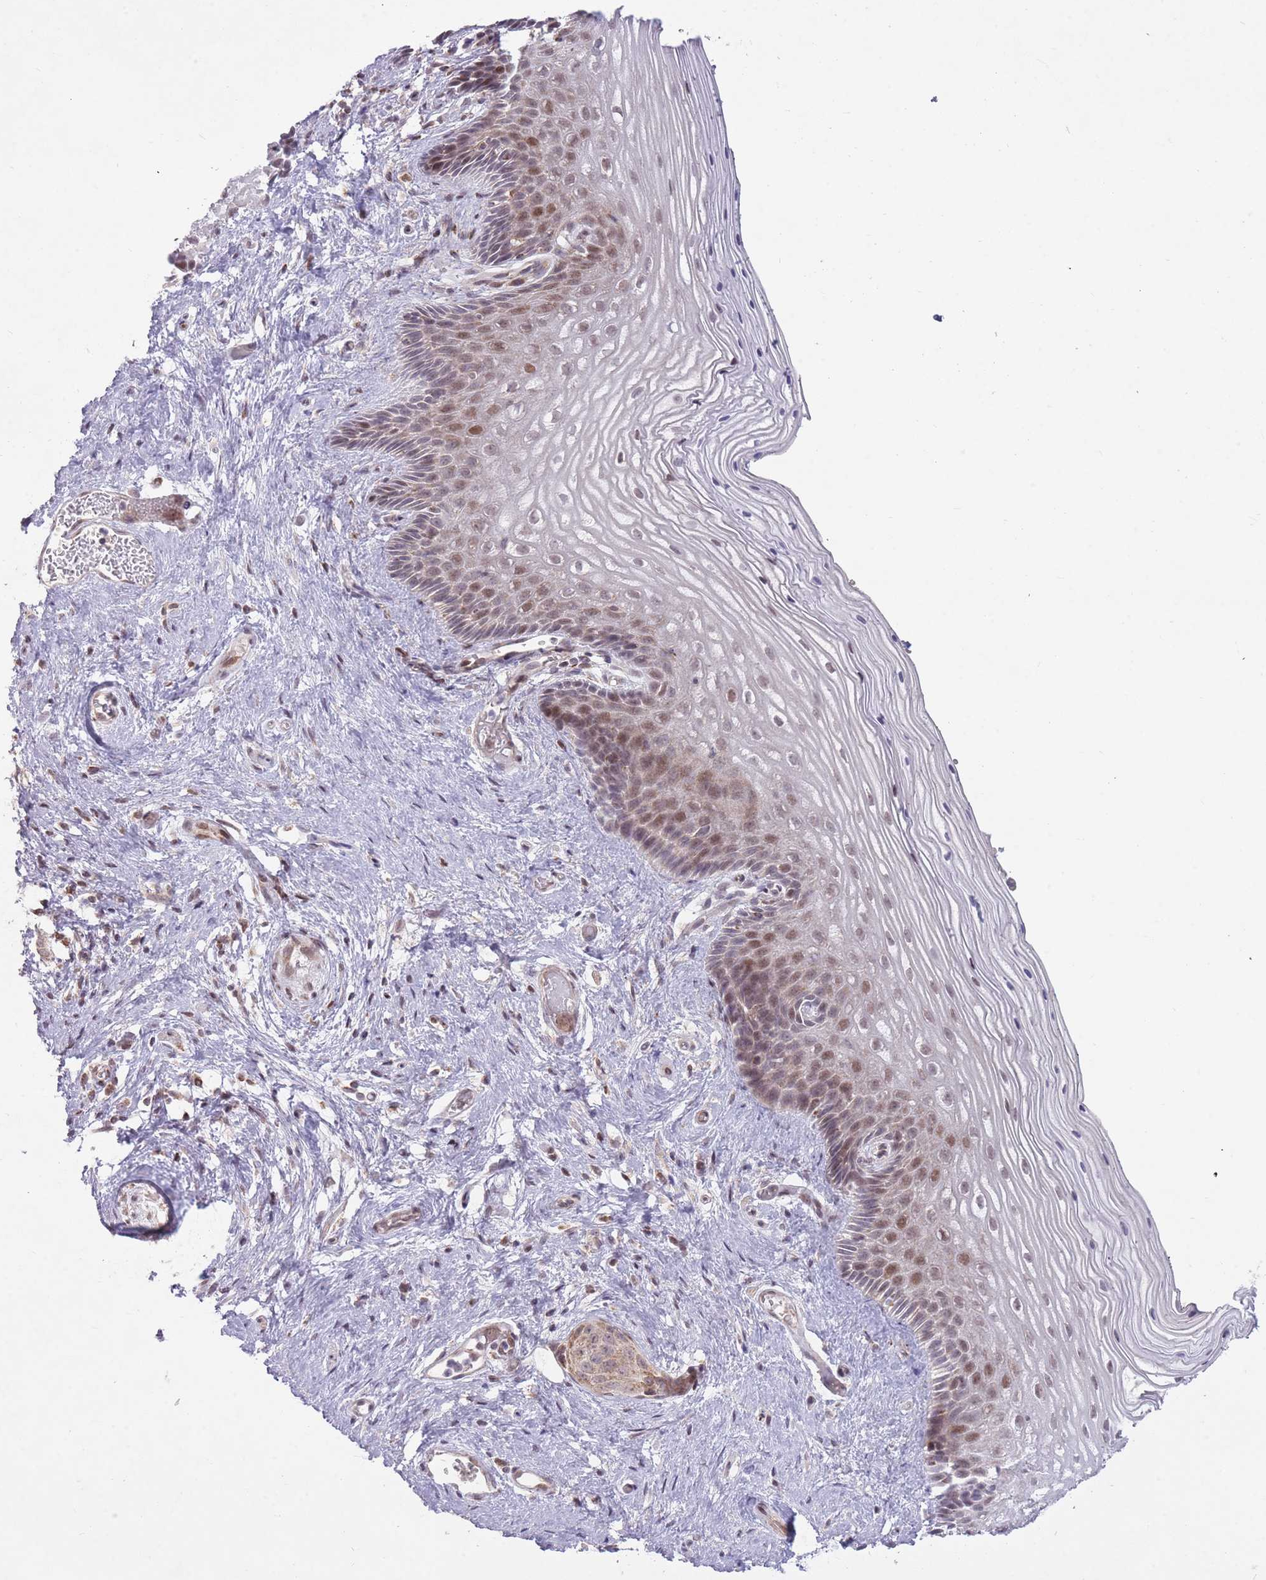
{"staining": {"intensity": "moderate", "quantity": "25%-75%", "location": "nuclear"}, "tissue": "vagina", "cell_type": "Squamous epithelial cells", "image_type": "normal", "snomed": [{"axis": "morphology", "description": "Normal tissue, NOS"}, {"axis": "topography", "description": "Vagina"}], "caption": "Vagina stained with DAB immunohistochemistry (IHC) exhibits medium levels of moderate nuclear expression in about 25%-75% of squamous epithelial cells.", "gene": "DPYSL4", "patient": {"sex": "female", "age": 47}}